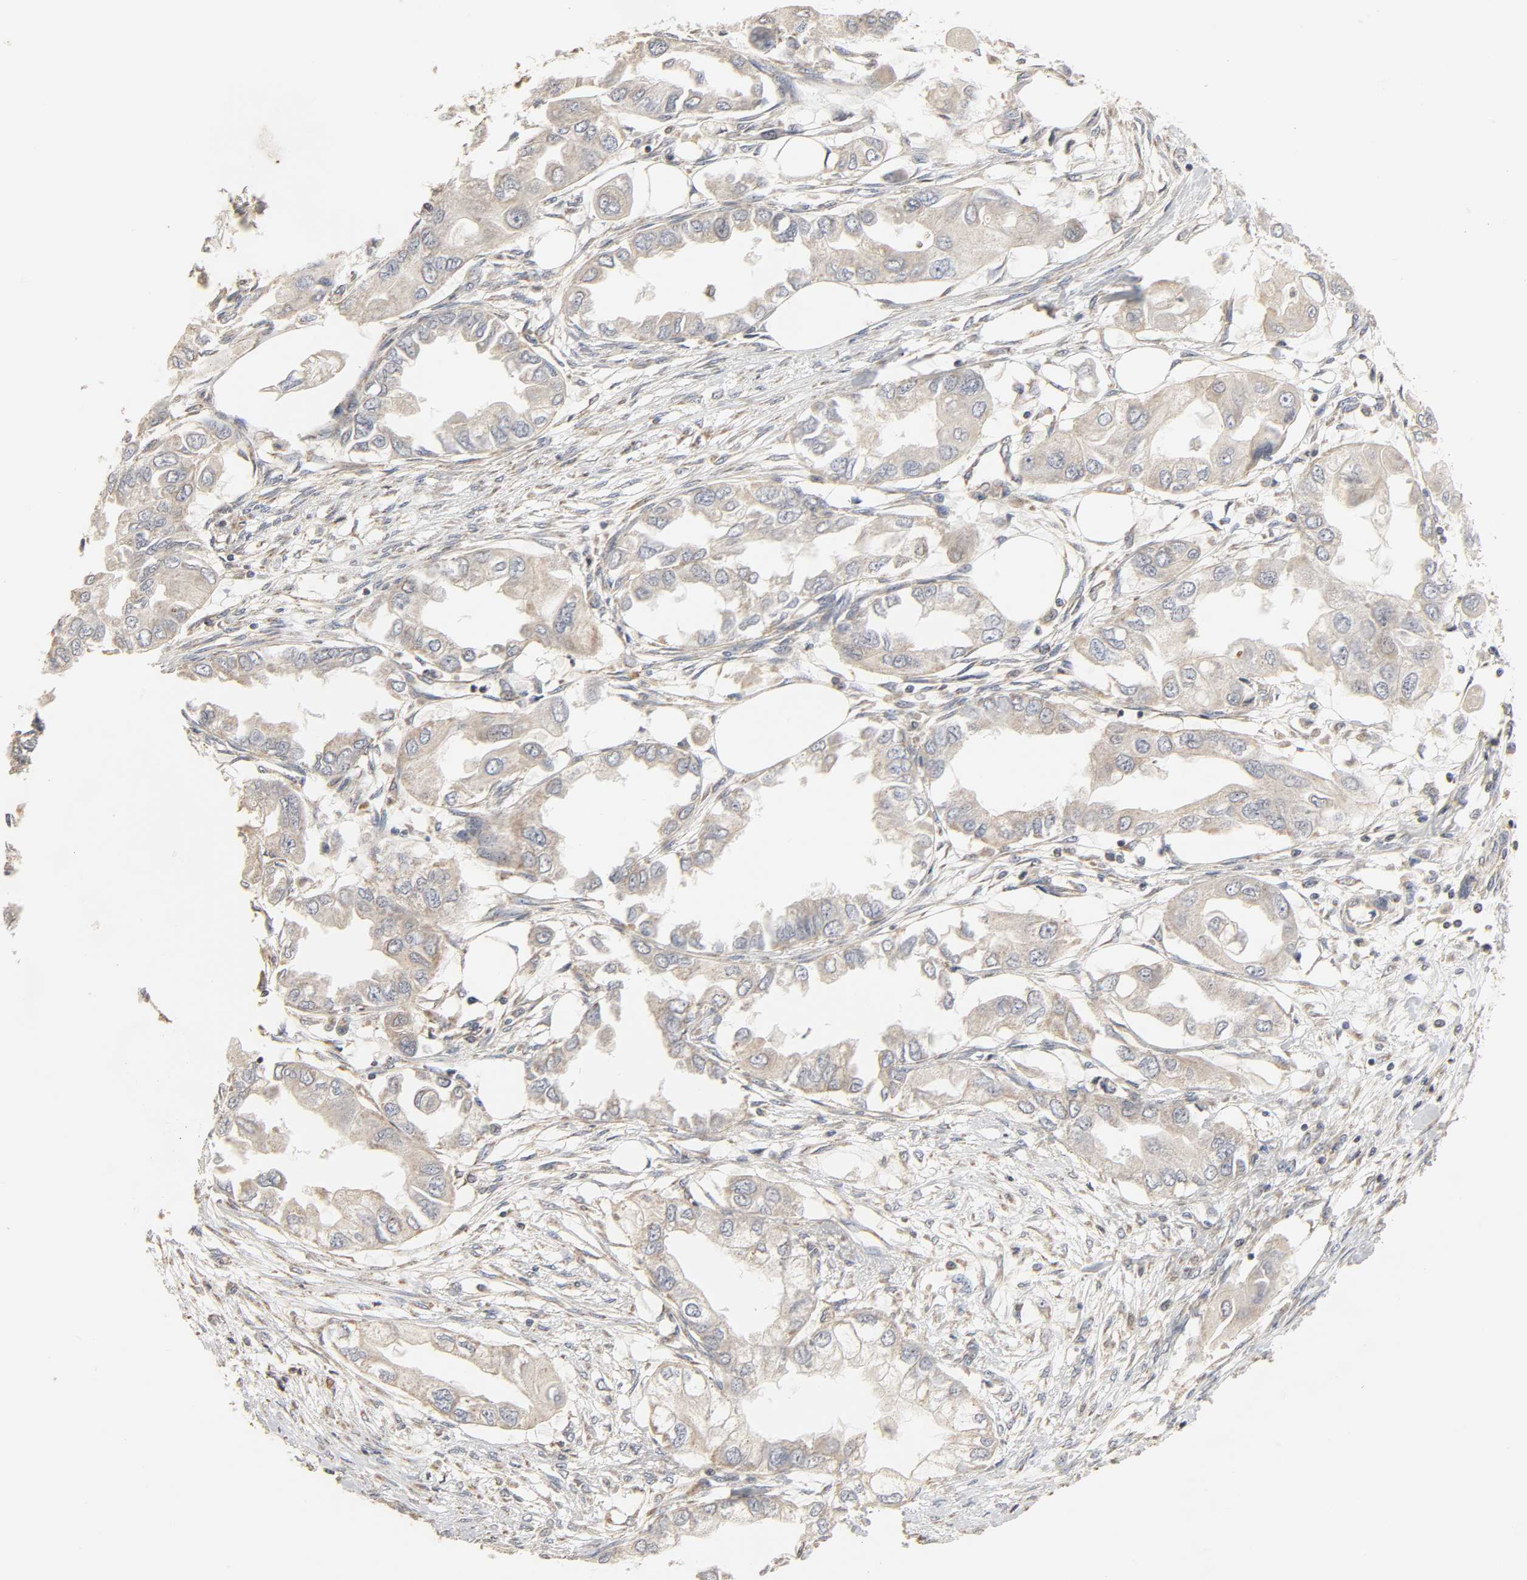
{"staining": {"intensity": "weak", "quantity": ">75%", "location": "cytoplasmic/membranous"}, "tissue": "endometrial cancer", "cell_type": "Tumor cells", "image_type": "cancer", "snomed": [{"axis": "morphology", "description": "Adenocarcinoma, NOS"}, {"axis": "topography", "description": "Endometrium"}], "caption": "Immunohistochemistry photomicrograph of neoplastic tissue: human endometrial cancer (adenocarcinoma) stained using IHC exhibits low levels of weak protein expression localized specifically in the cytoplasmic/membranous of tumor cells, appearing as a cytoplasmic/membranous brown color.", "gene": "CLEC4E", "patient": {"sex": "female", "age": 67}}